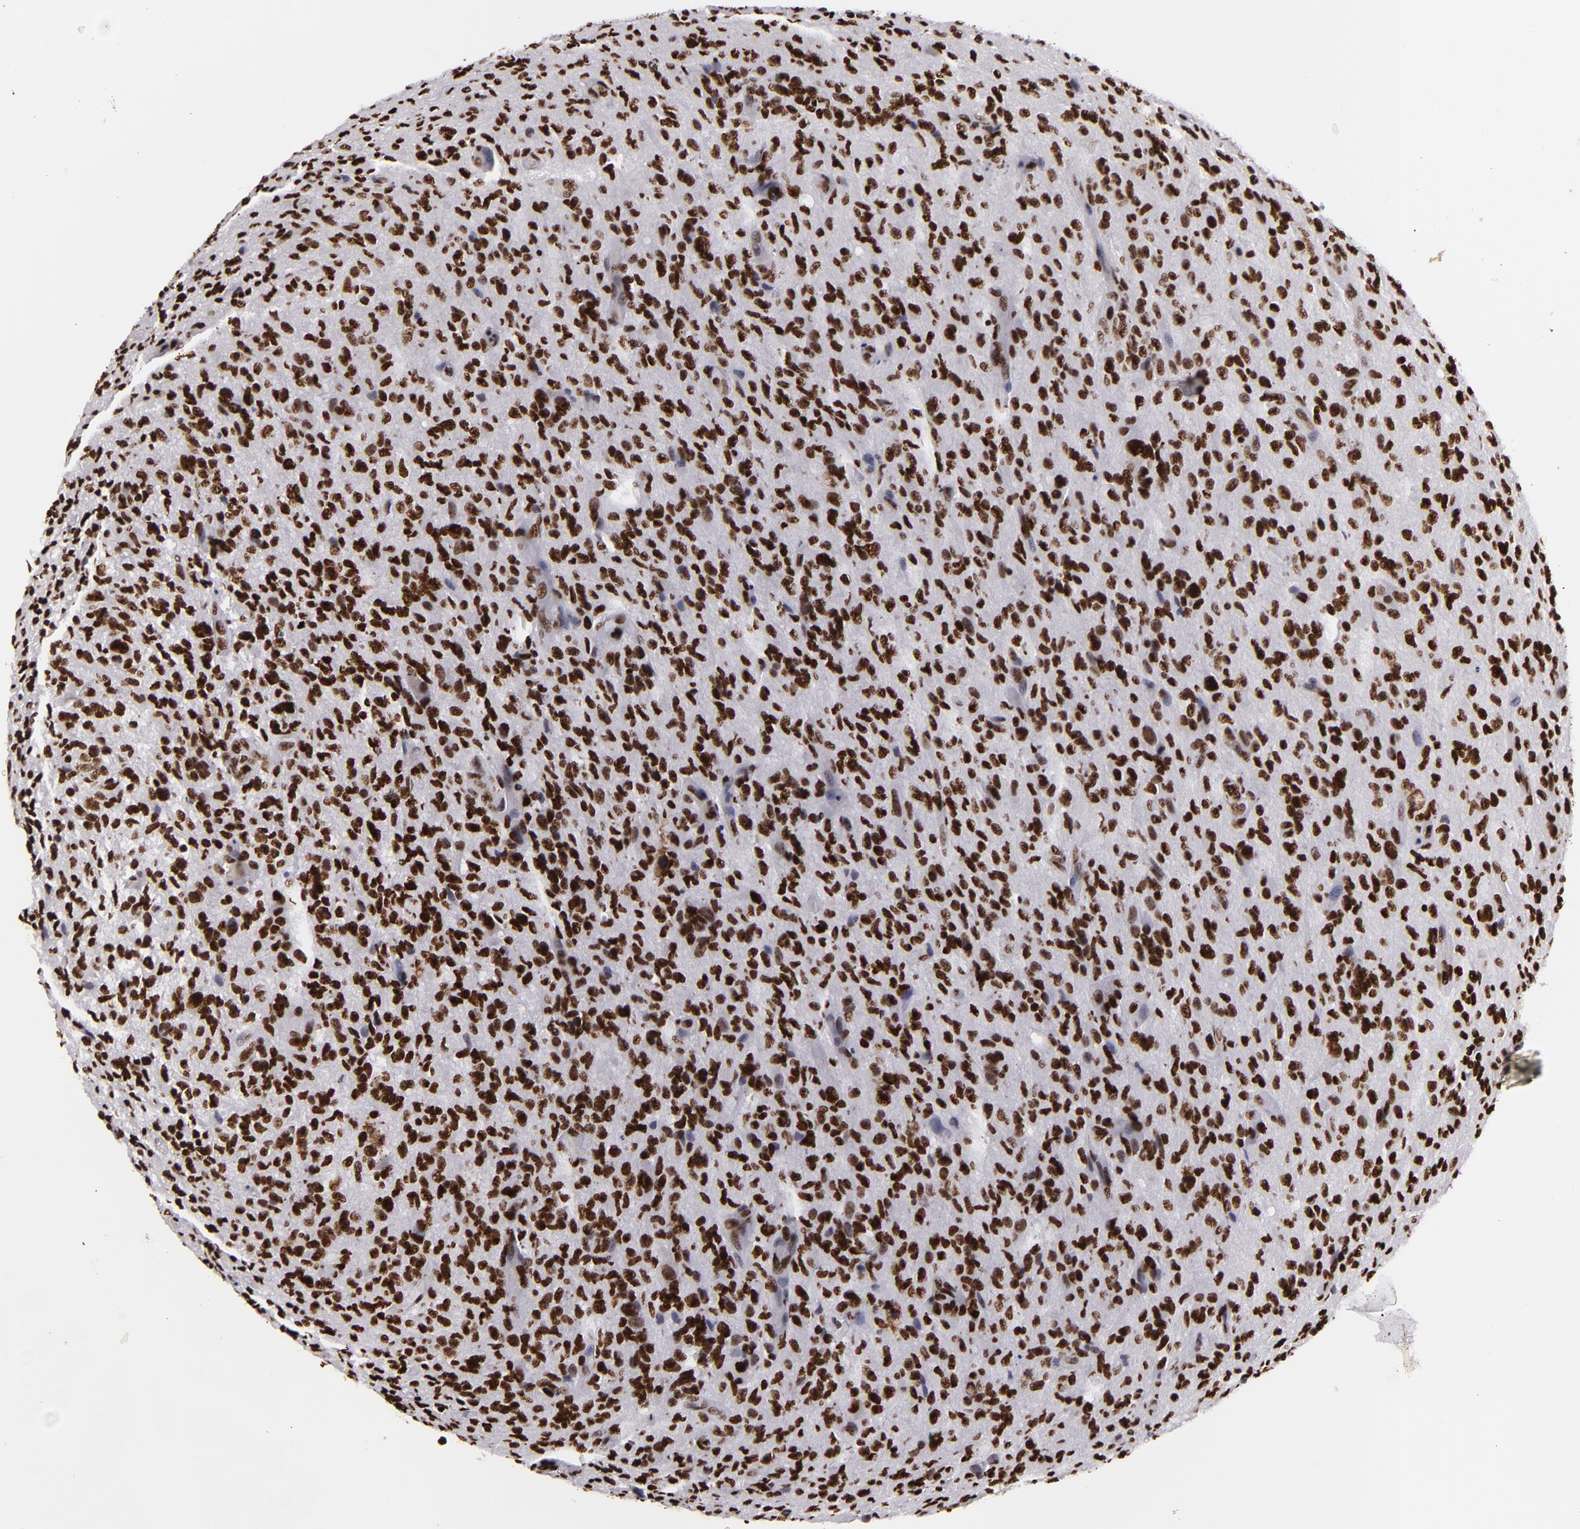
{"staining": {"intensity": "strong", "quantity": ">75%", "location": "nuclear"}, "tissue": "glioma", "cell_type": "Tumor cells", "image_type": "cancer", "snomed": [{"axis": "morphology", "description": "Glioma, malignant, High grade"}, {"axis": "topography", "description": "Brain"}], "caption": "Approximately >75% of tumor cells in human malignant glioma (high-grade) display strong nuclear protein expression as visualized by brown immunohistochemical staining.", "gene": "SAFB", "patient": {"sex": "male", "age": 36}}